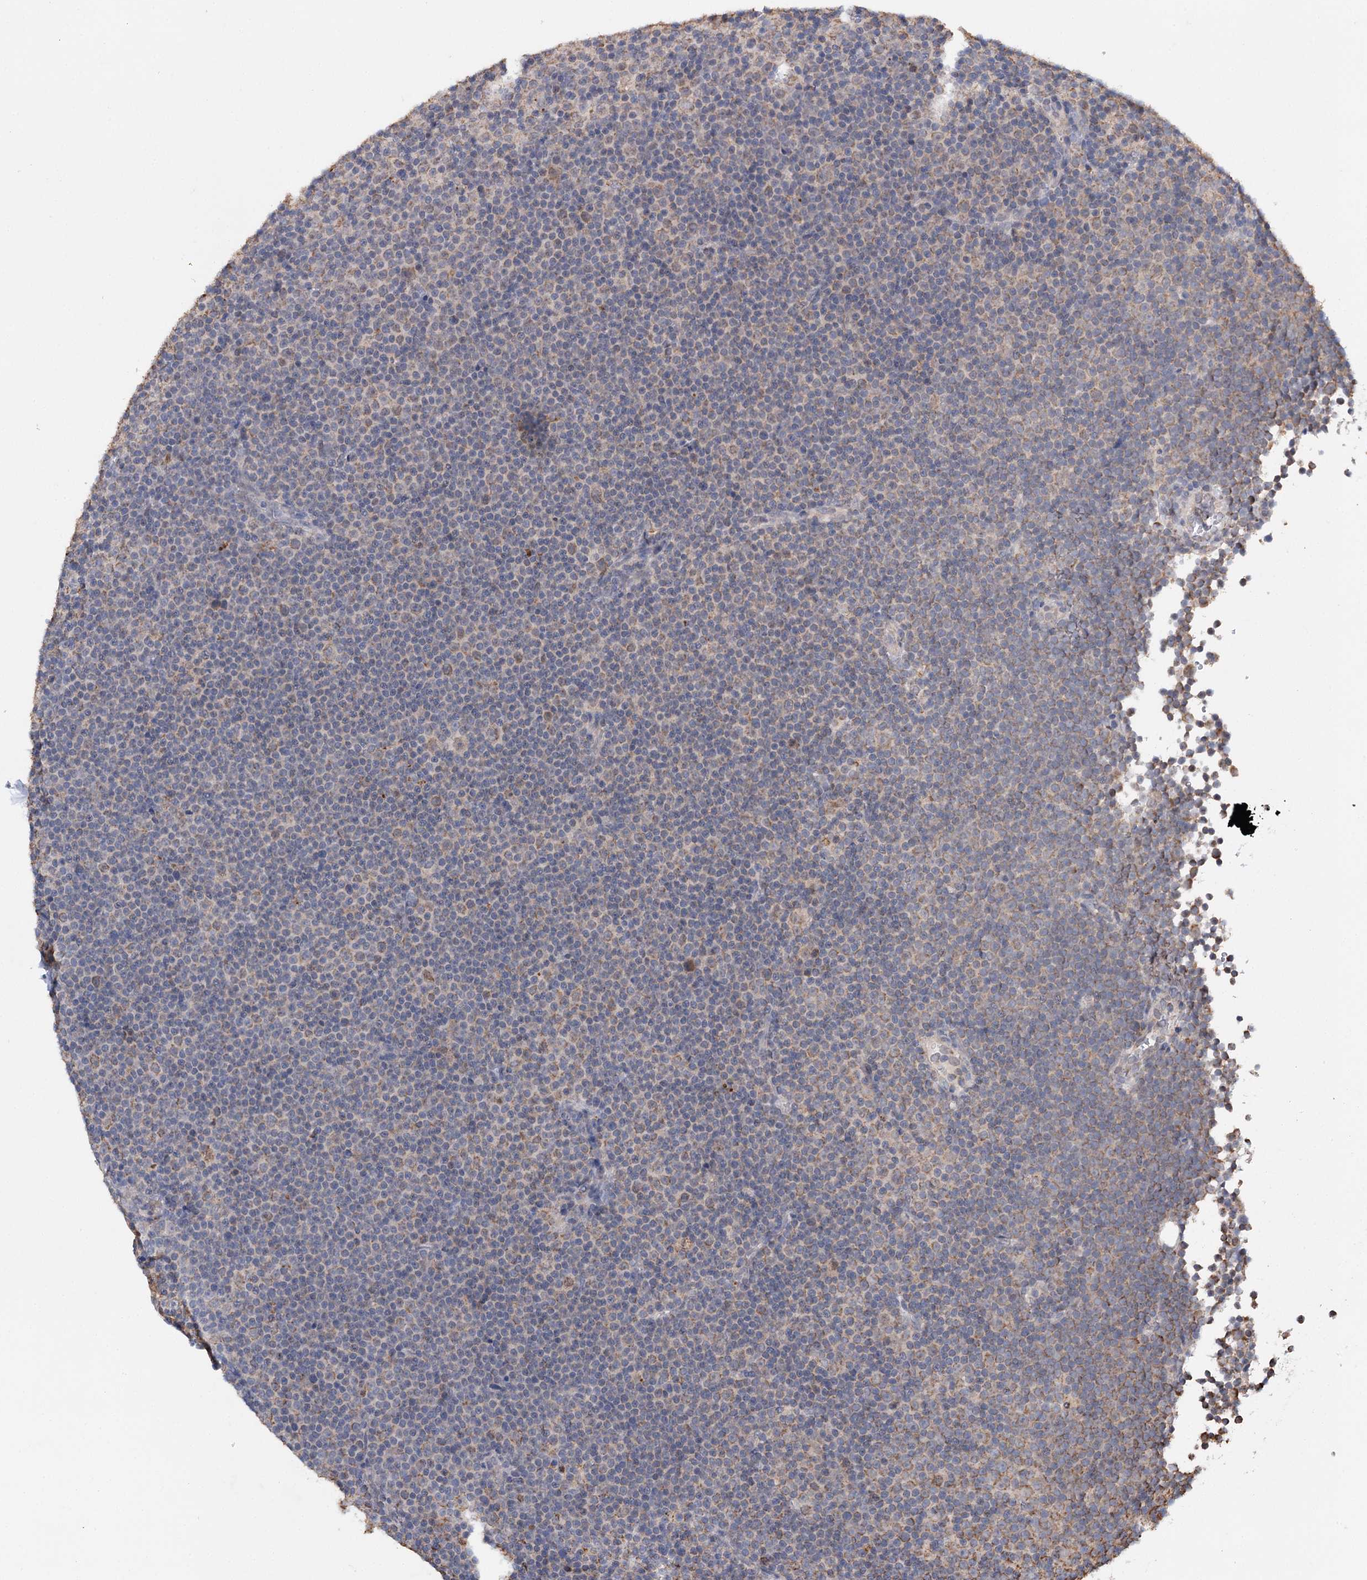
{"staining": {"intensity": "weak", "quantity": "25%-75%", "location": "cytoplasmic/membranous"}, "tissue": "lymphoma", "cell_type": "Tumor cells", "image_type": "cancer", "snomed": [{"axis": "morphology", "description": "Malignant lymphoma, non-Hodgkin's type, Low grade"}, {"axis": "topography", "description": "Lymph node"}], "caption": "Immunohistochemistry (IHC) histopathology image of lymphoma stained for a protein (brown), which demonstrates low levels of weak cytoplasmic/membranous positivity in about 25%-75% of tumor cells.", "gene": "PIK3CB", "patient": {"sex": "female", "age": 67}}